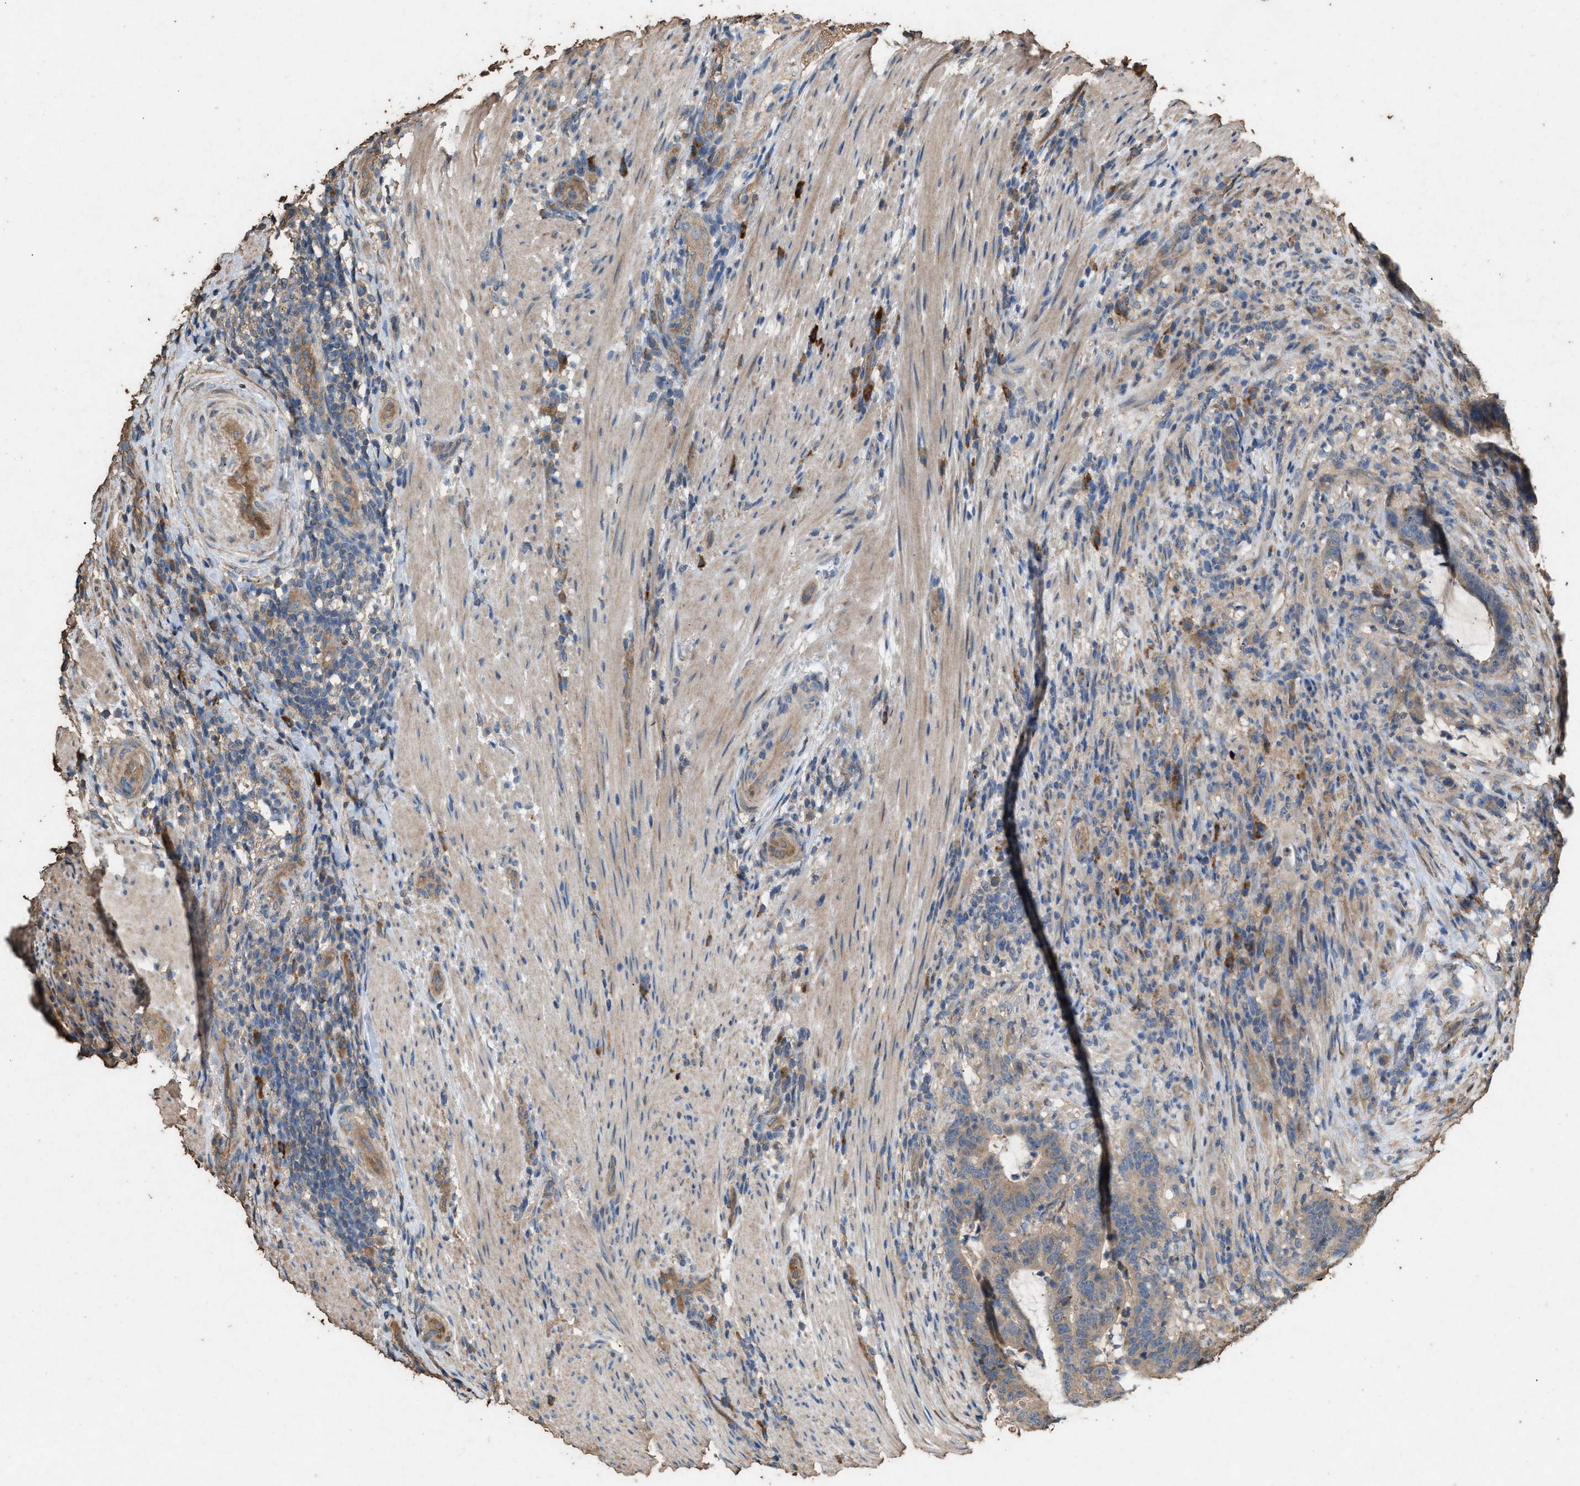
{"staining": {"intensity": "weak", "quantity": ">75%", "location": "cytoplasmic/membranous"}, "tissue": "colorectal cancer", "cell_type": "Tumor cells", "image_type": "cancer", "snomed": [{"axis": "morphology", "description": "Adenocarcinoma, NOS"}, {"axis": "topography", "description": "Colon"}], "caption": "Tumor cells exhibit weak cytoplasmic/membranous expression in about >75% of cells in colorectal adenocarcinoma. (brown staining indicates protein expression, while blue staining denotes nuclei).", "gene": "DCAF7", "patient": {"sex": "female", "age": 66}}